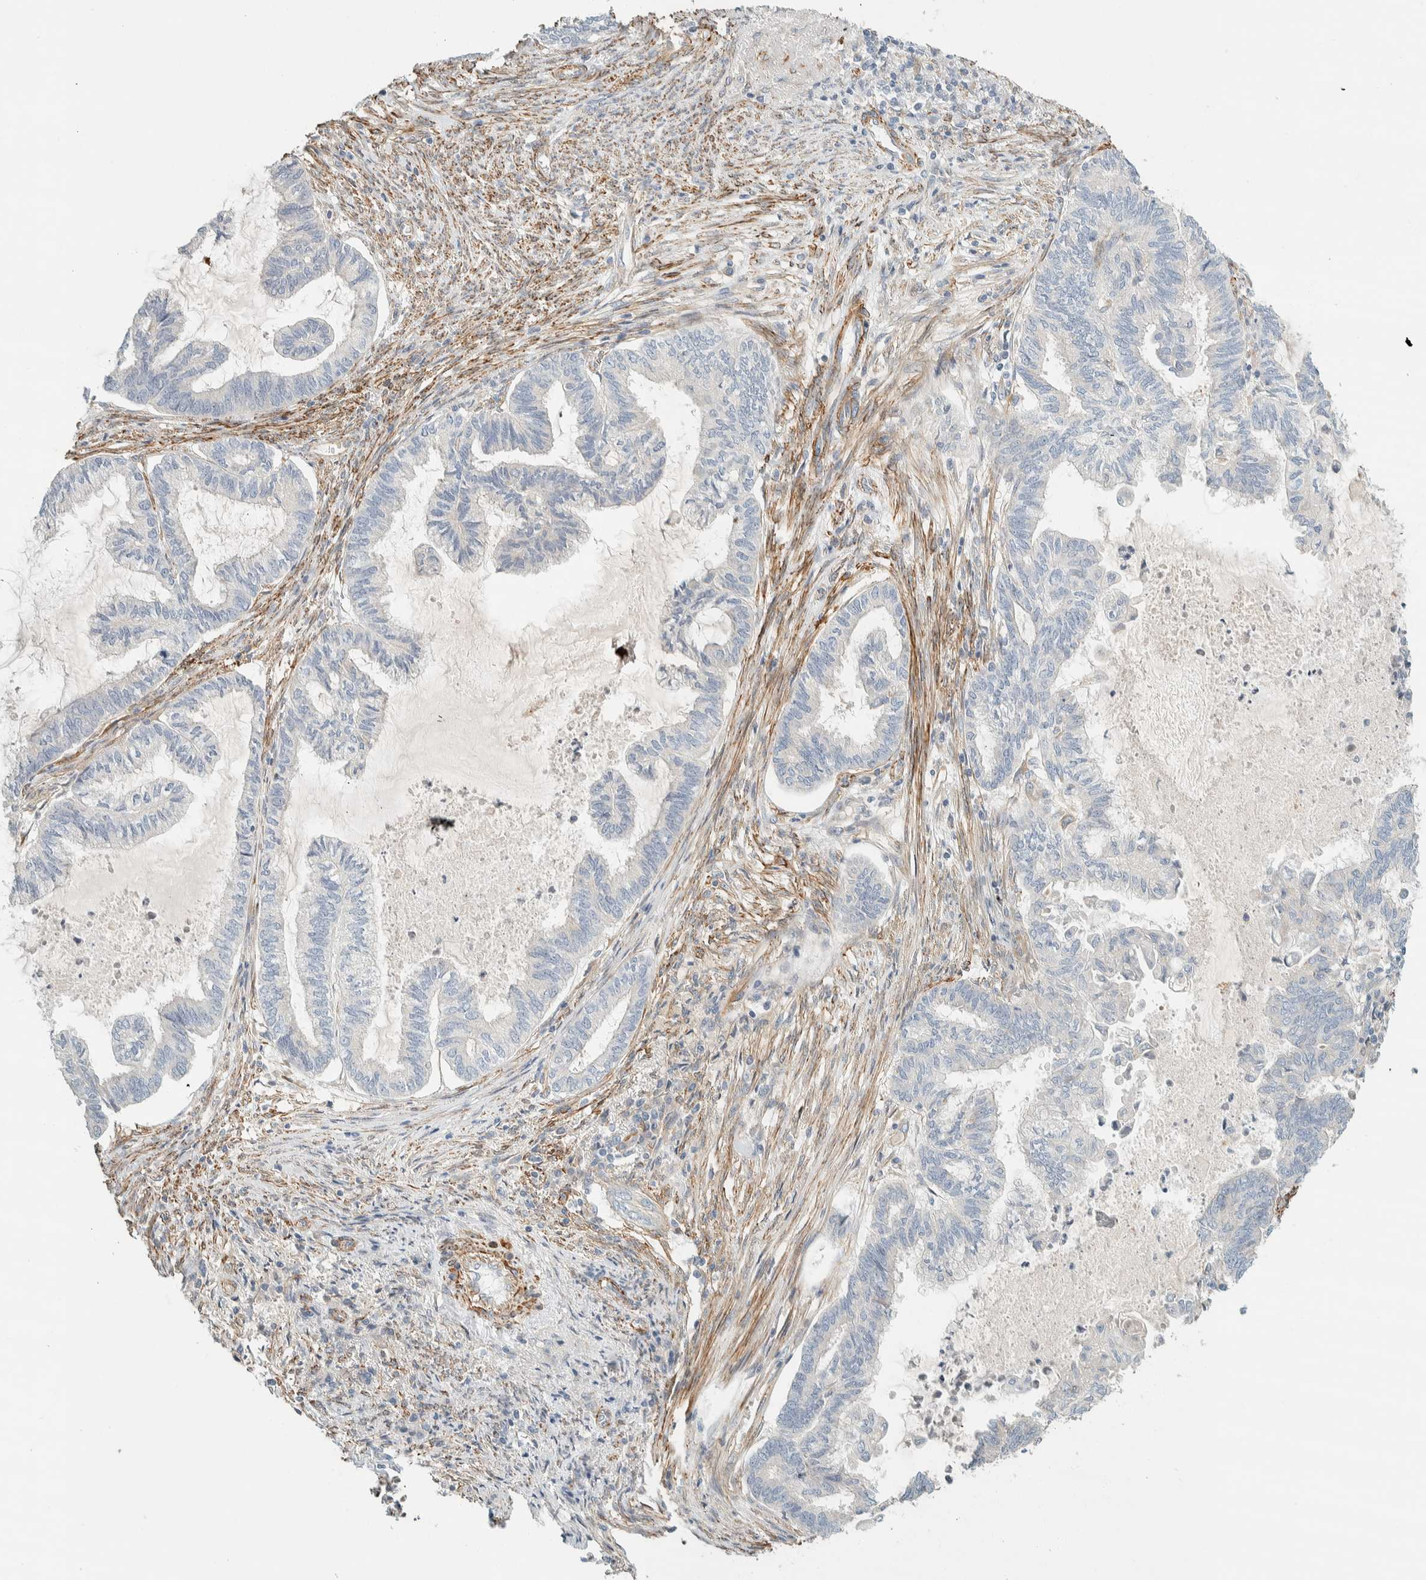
{"staining": {"intensity": "negative", "quantity": "none", "location": "none"}, "tissue": "endometrial cancer", "cell_type": "Tumor cells", "image_type": "cancer", "snomed": [{"axis": "morphology", "description": "Adenocarcinoma, NOS"}, {"axis": "topography", "description": "Endometrium"}], "caption": "There is no significant staining in tumor cells of adenocarcinoma (endometrial).", "gene": "CDR2", "patient": {"sex": "female", "age": 86}}